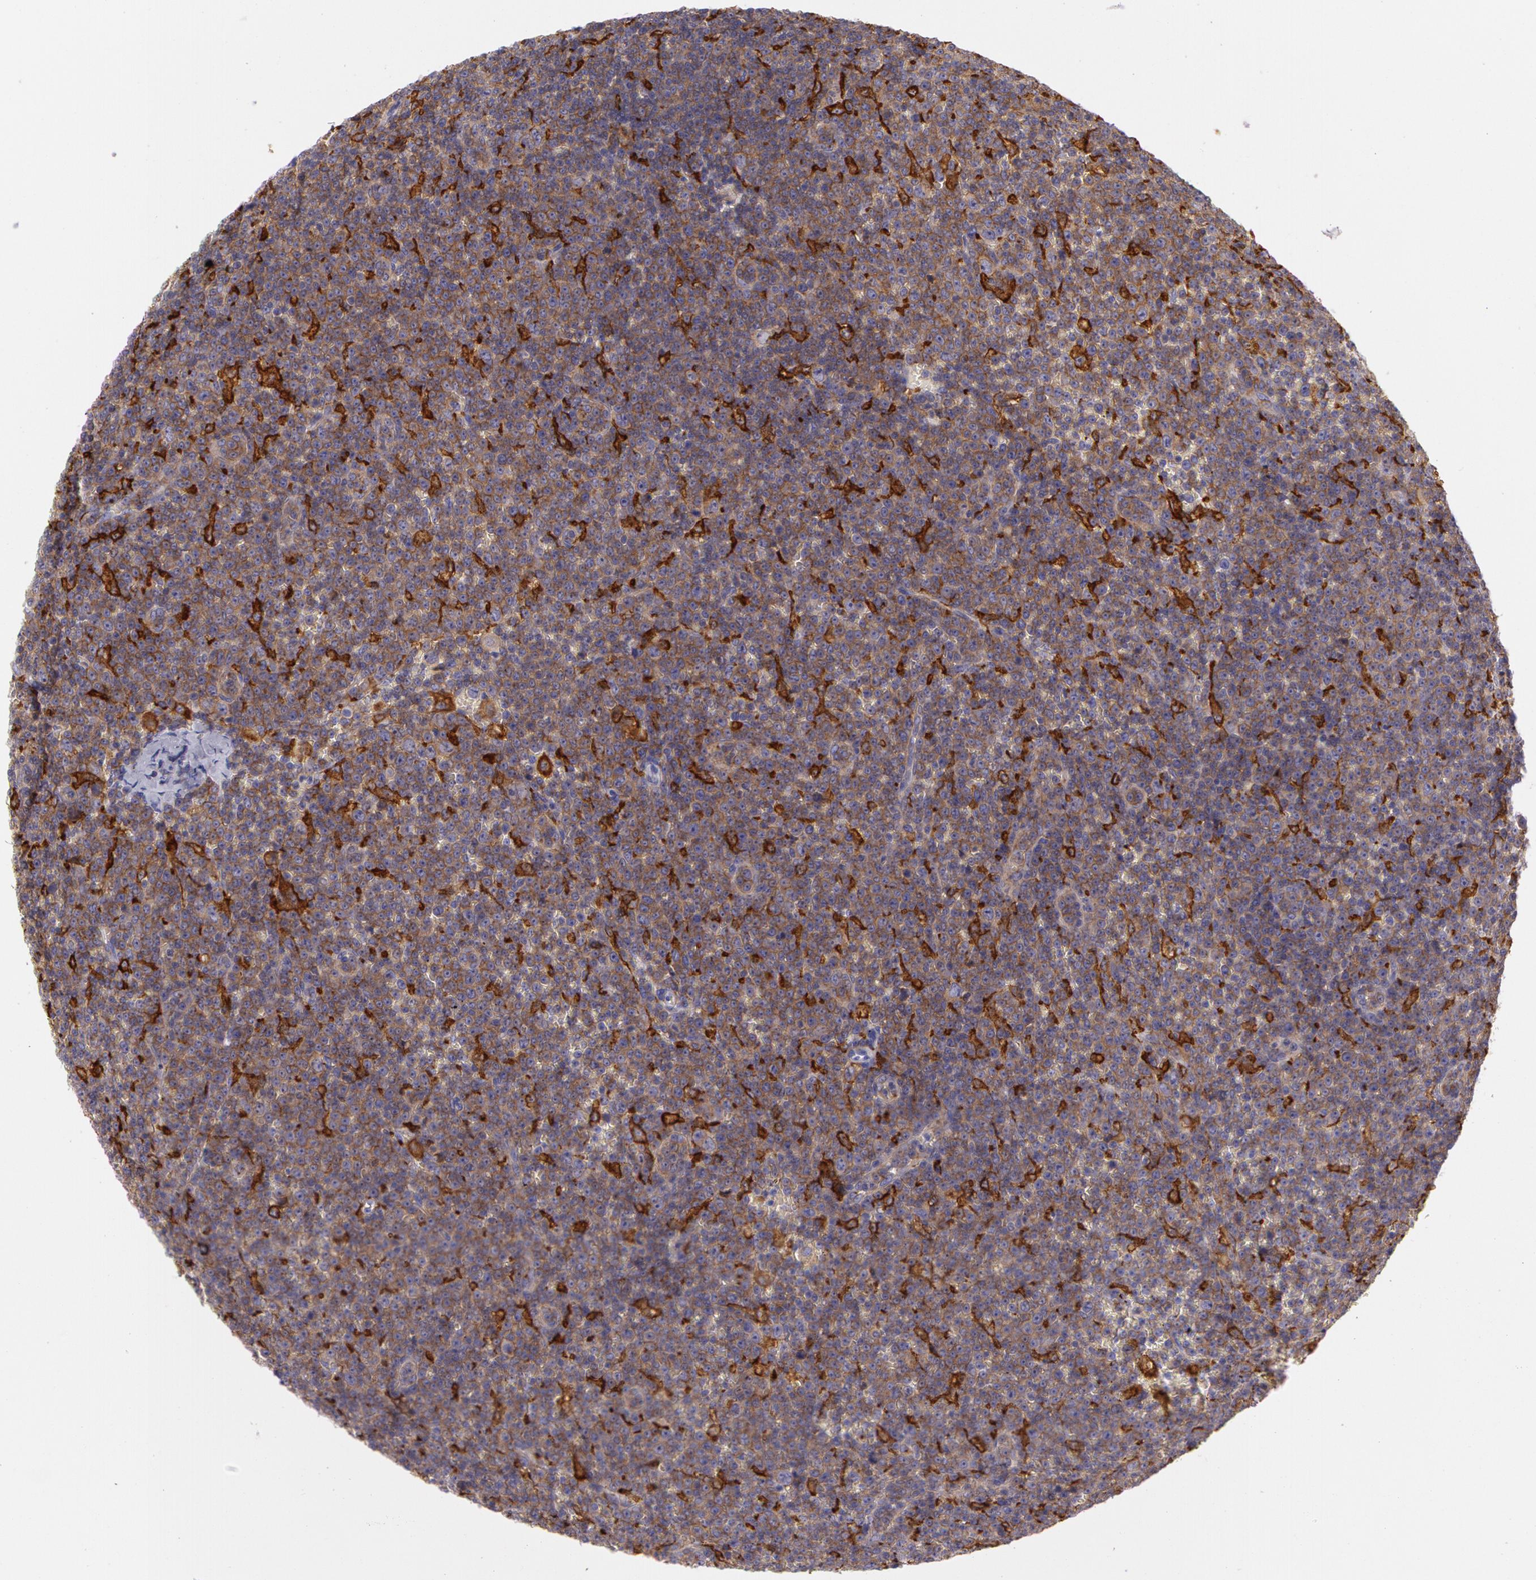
{"staining": {"intensity": "strong", "quantity": ">75%", "location": "cytoplasmic/membranous"}, "tissue": "lymphoma", "cell_type": "Tumor cells", "image_type": "cancer", "snomed": [{"axis": "morphology", "description": "Malignant lymphoma, non-Hodgkin's type, Low grade"}, {"axis": "topography", "description": "Lymph node"}], "caption": "This image demonstrates low-grade malignant lymphoma, non-Hodgkin's type stained with immunohistochemistry to label a protein in brown. The cytoplasmic/membranous of tumor cells show strong positivity for the protein. Nuclei are counter-stained blue.", "gene": "LY75", "patient": {"sex": "male", "age": 50}}